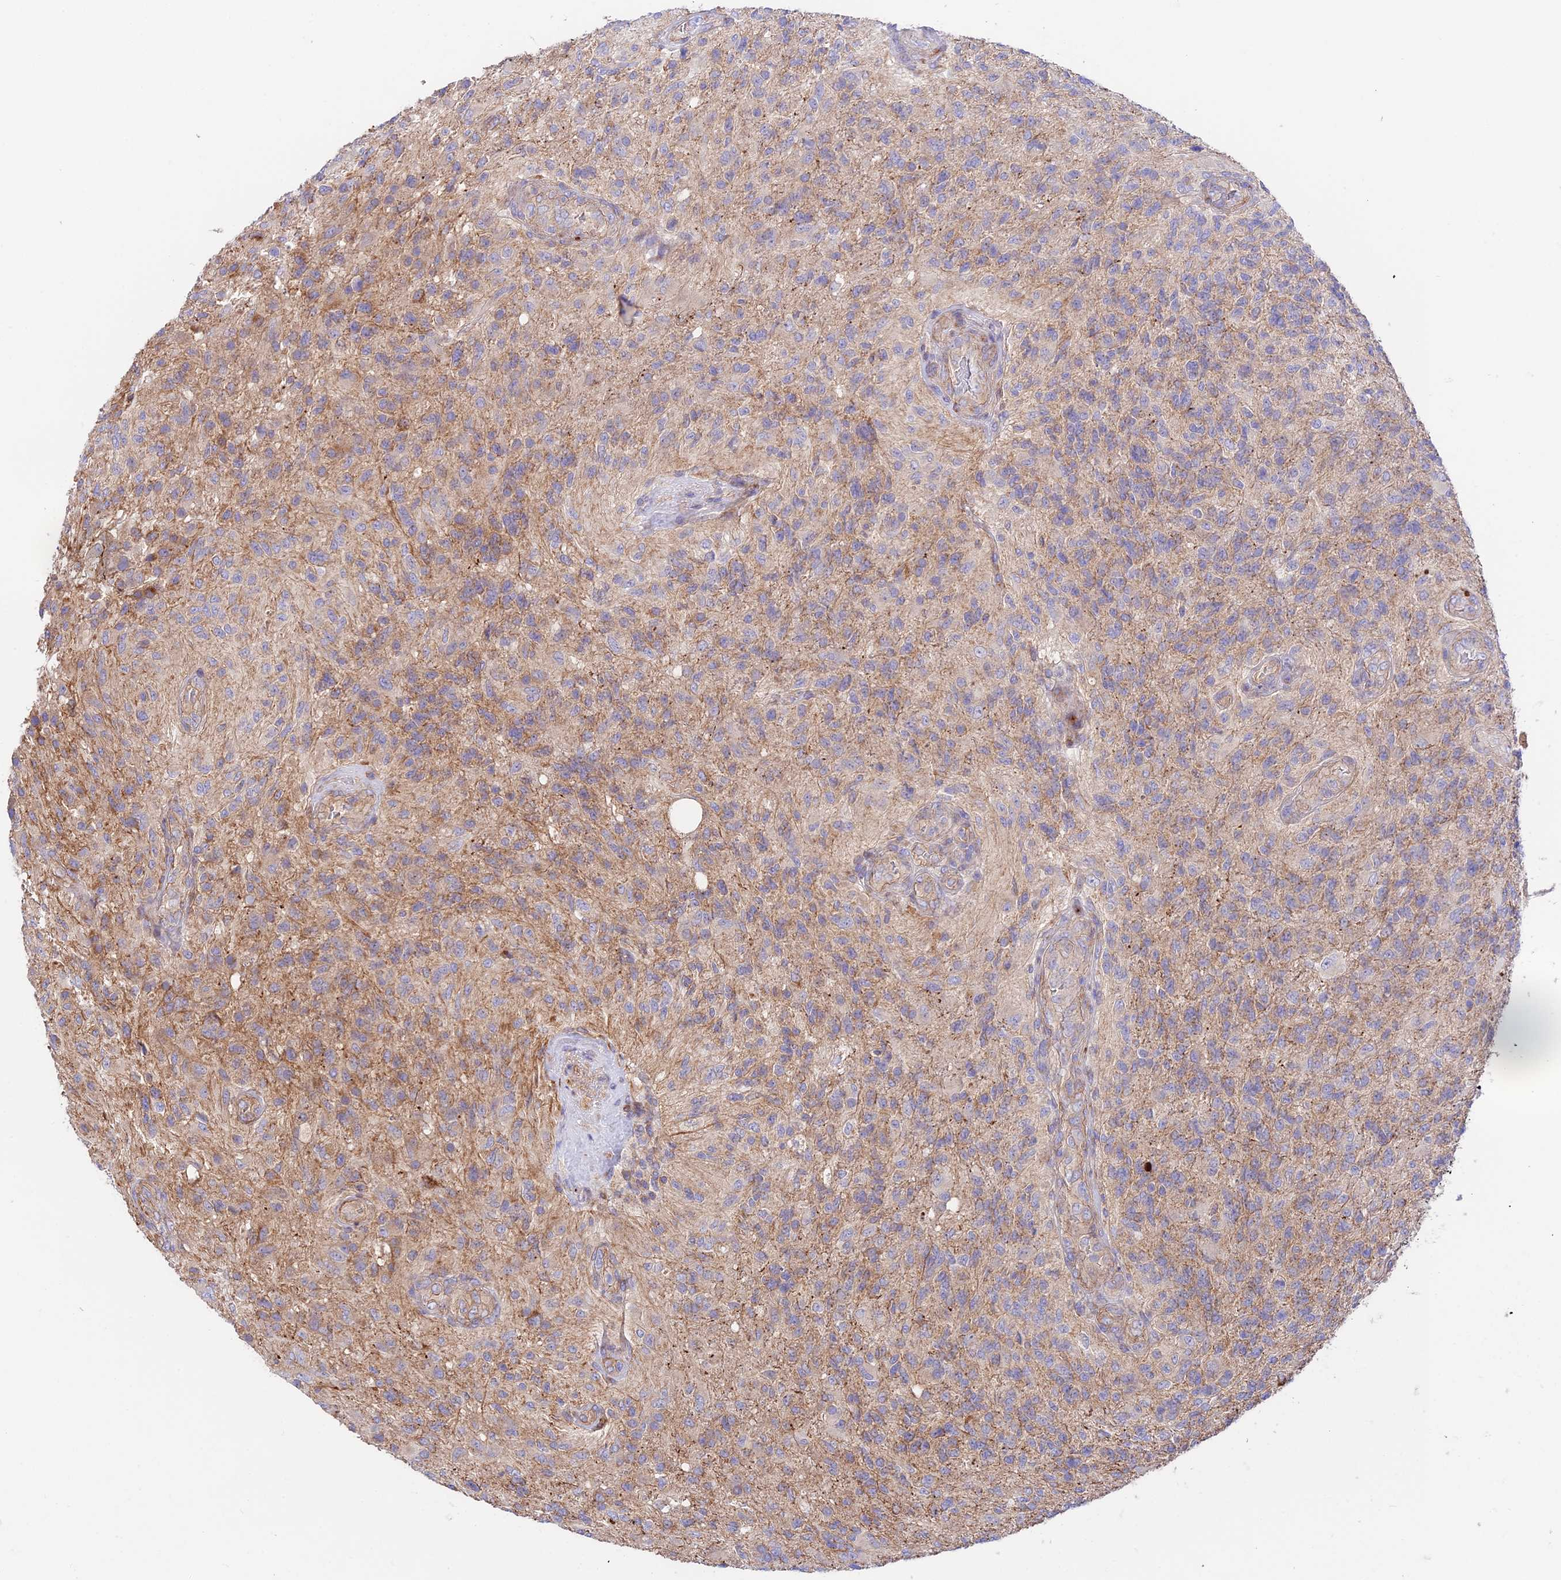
{"staining": {"intensity": "weak", "quantity": "25%-75%", "location": "cytoplasmic/membranous"}, "tissue": "glioma", "cell_type": "Tumor cells", "image_type": "cancer", "snomed": [{"axis": "morphology", "description": "Glioma, malignant, High grade"}, {"axis": "topography", "description": "Brain"}], "caption": "Immunohistochemistry (IHC) micrograph of neoplastic tissue: glioma stained using immunohistochemistry (IHC) displays low levels of weak protein expression localized specifically in the cytoplasmic/membranous of tumor cells, appearing as a cytoplasmic/membranous brown color.", "gene": "VPS13C", "patient": {"sex": "male", "age": 56}}